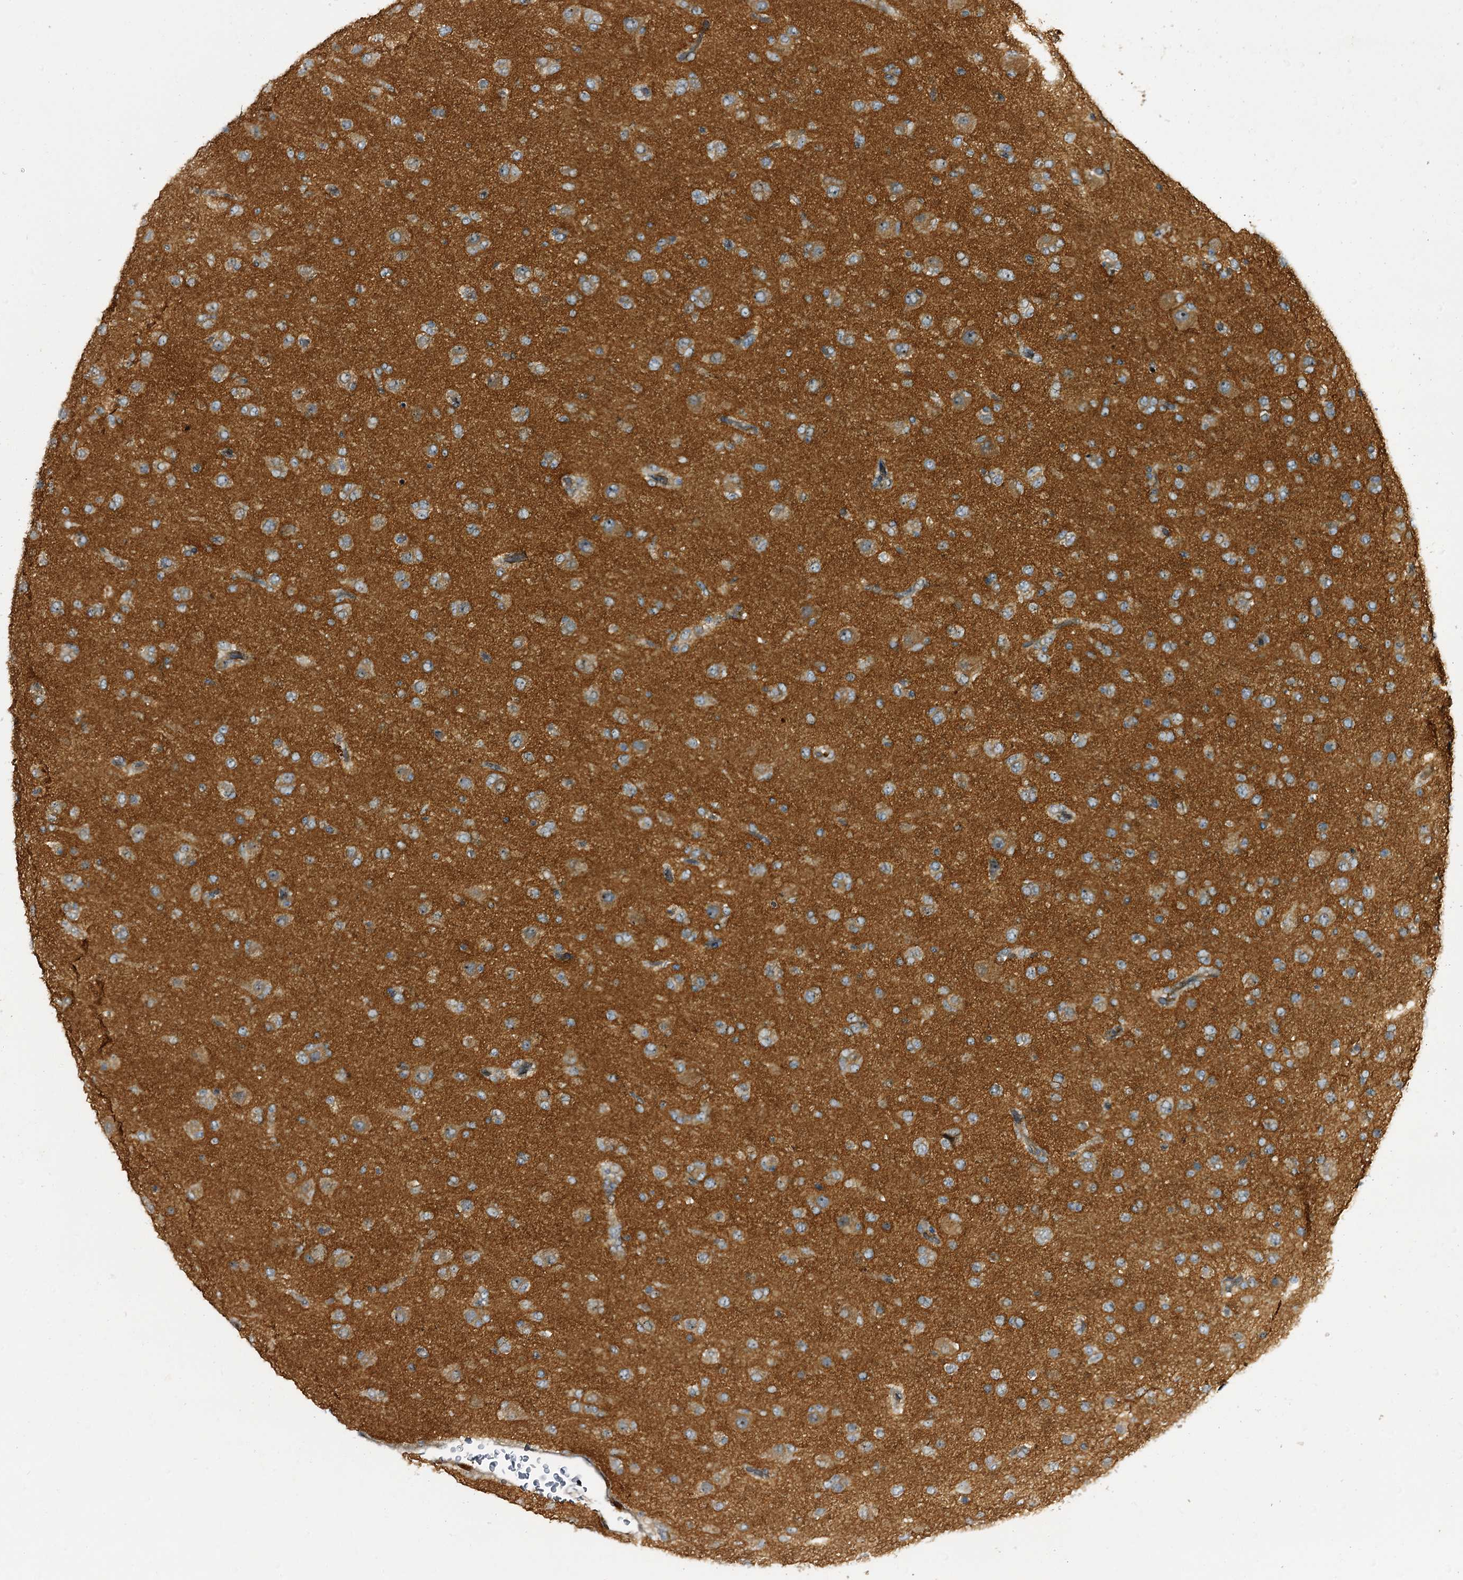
{"staining": {"intensity": "moderate", "quantity": ">75%", "location": "cytoplasmic/membranous"}, "tissue": "glioma", "cell_type": "Tumor cells", "image_type": "cancer", "snomed": [{"axis": "morphology", "description": "Glioma, malignant, Low grade"}, {"axis": "topography", "description": "Brain"}], "caption": "A brown stain labels moderate cytoplasmic/membranous staining of a protein in human malignant glioma (low-grade) tumor cells.", "gene": "C11orf80", "patient": {"sex": "male", "age": 65}}